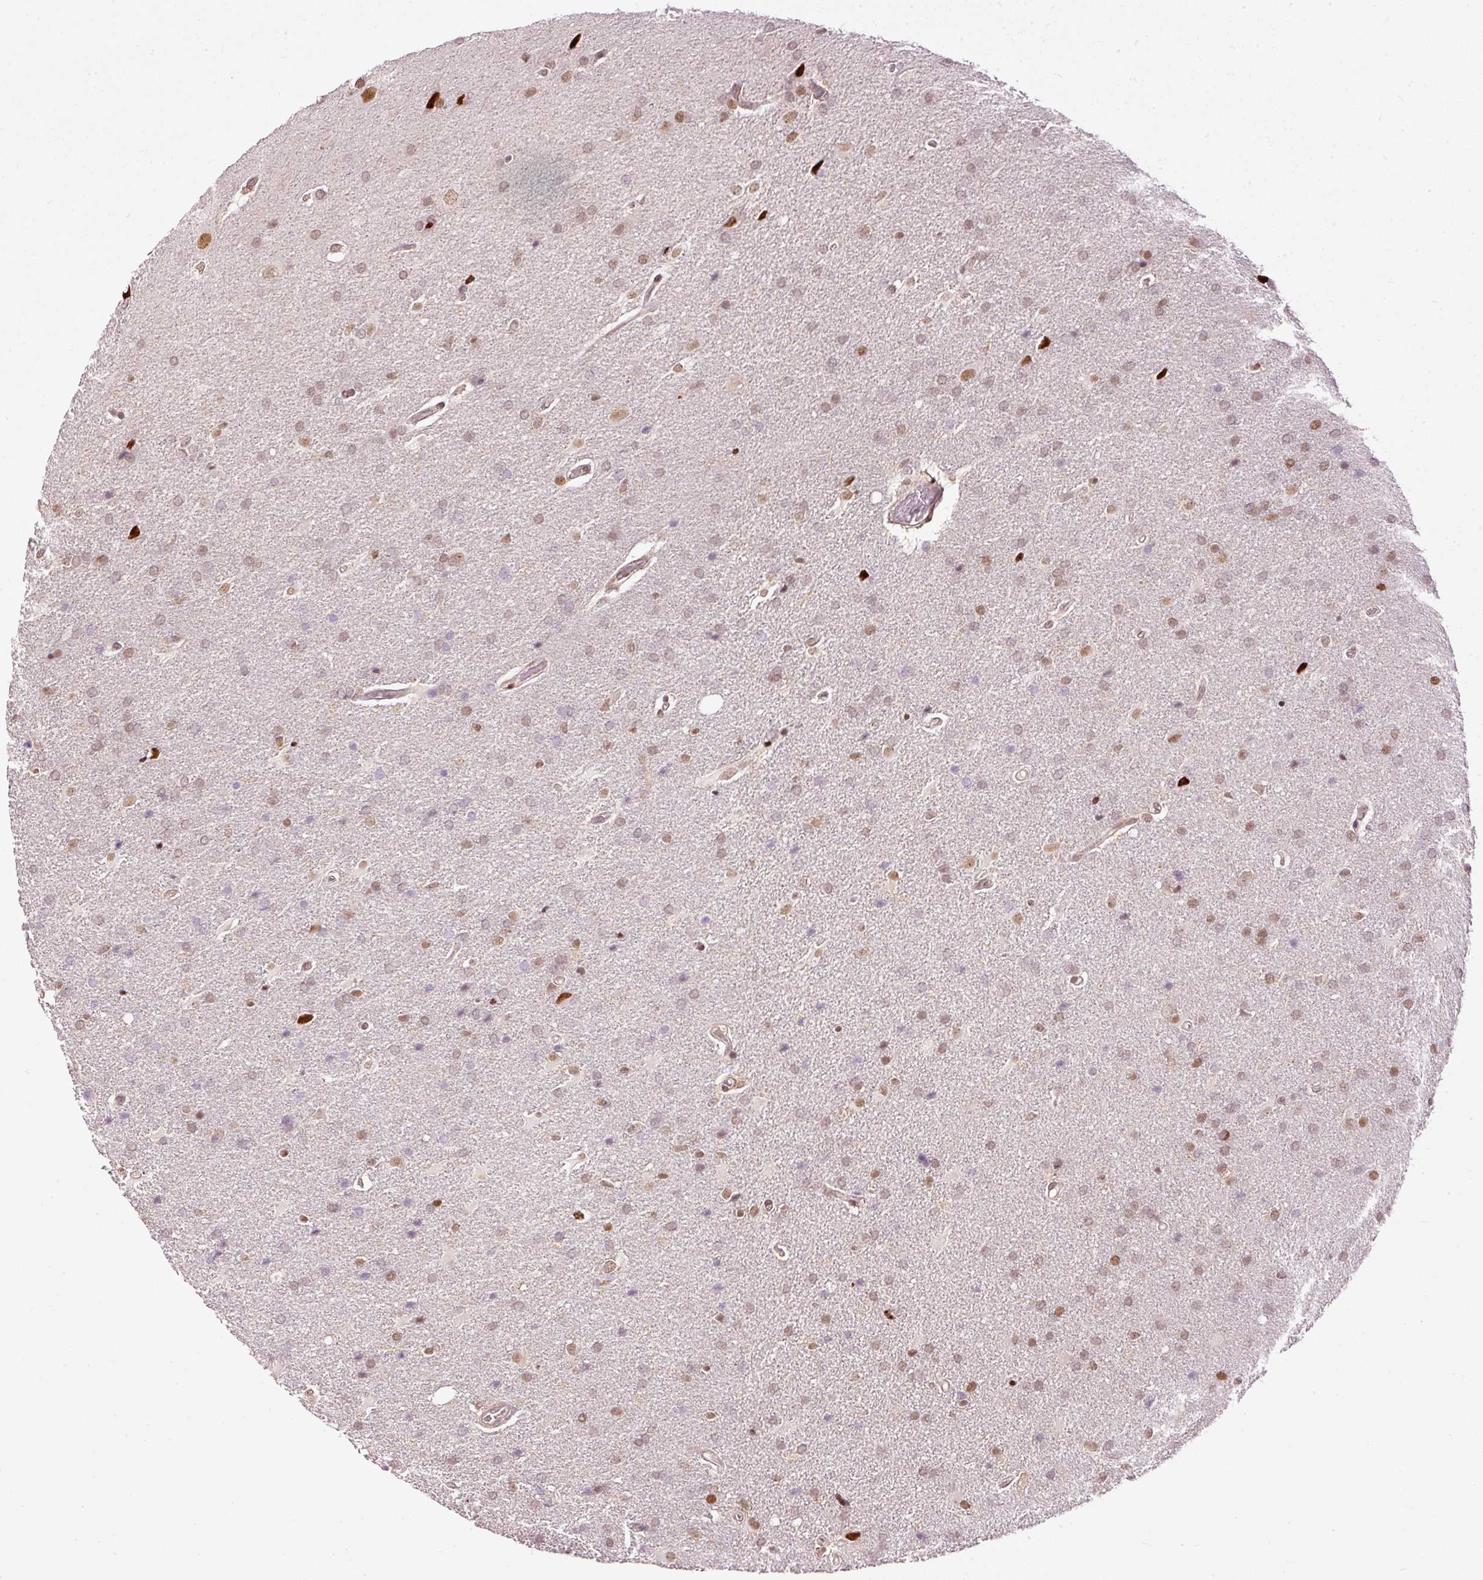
{"staining": {"intensity": "moderate", "quantity": "25%-75%", "location": "nuclear"}, "tissue": "glioma", "cell_type": "Tumor cells", "image_type": "cancer", "snomed": [{"axis": "morphology", "description": "Glioma, malignant, High grade"}, {"axis": "topography", "description": "Brain"}], "caption": "DAB immunohistochemical staining of human high-grade glioma (malignant) reveals moderate nuclear protein staining in approximately 25%-75% of tumor cells.", "gene": "ZNF778", "patient": {"sex": "male", "age": 56}}